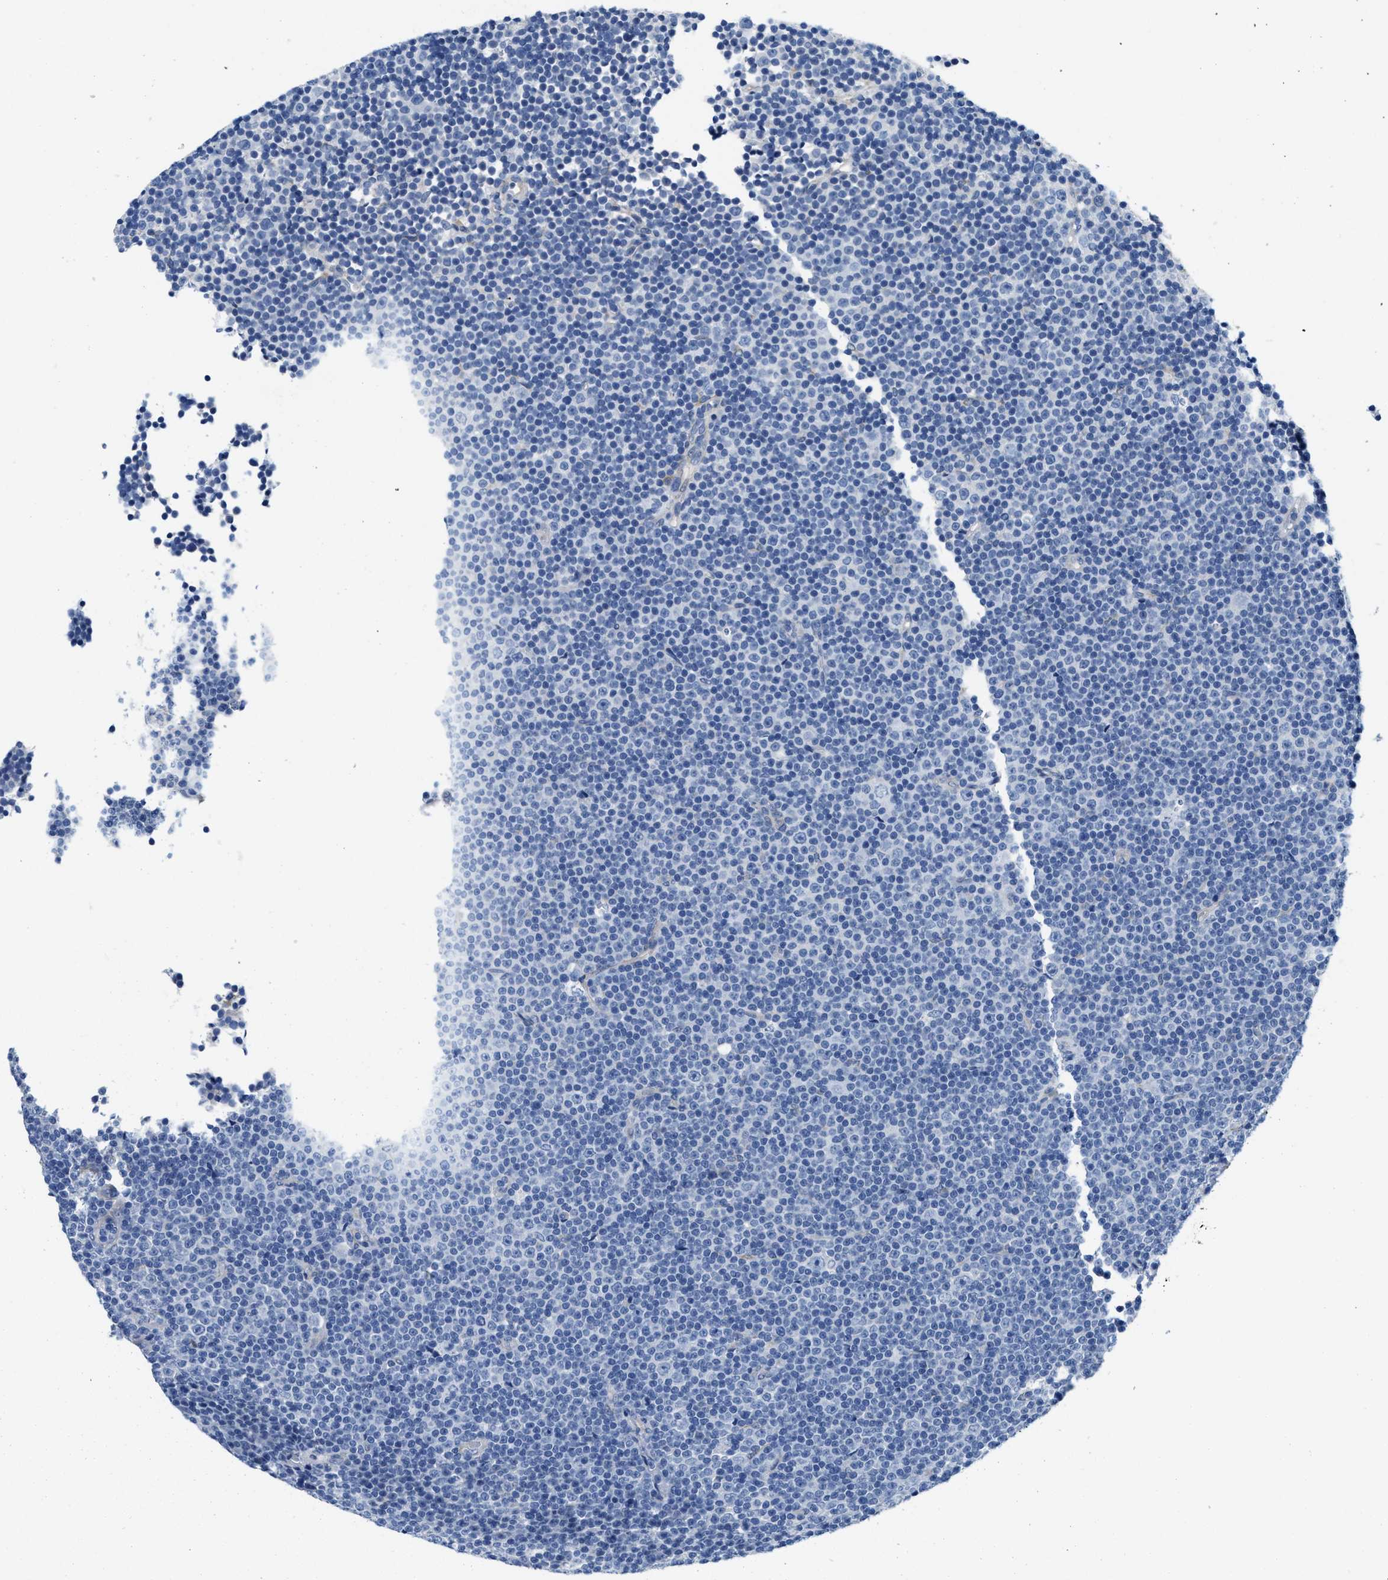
{"staining": {"intensity": "negative", "quantity": "none", "location": "none"}, "tissue": "lymphoma", "cell_type": "Tumor cells", "image_type": "cancer", "snomed": [{"axis": "morphology", "description": "Malignant lymphoma, non-Hodgkin's type, Low grade"}, {"axis": "topography", "description": "Lymph node"}], "caption": "An image of lymphoma stained for a protein exhibits no brown staining in tumor cells.", "gene": "DSCAM", "patient": {"sex": "female", "age": 67}}